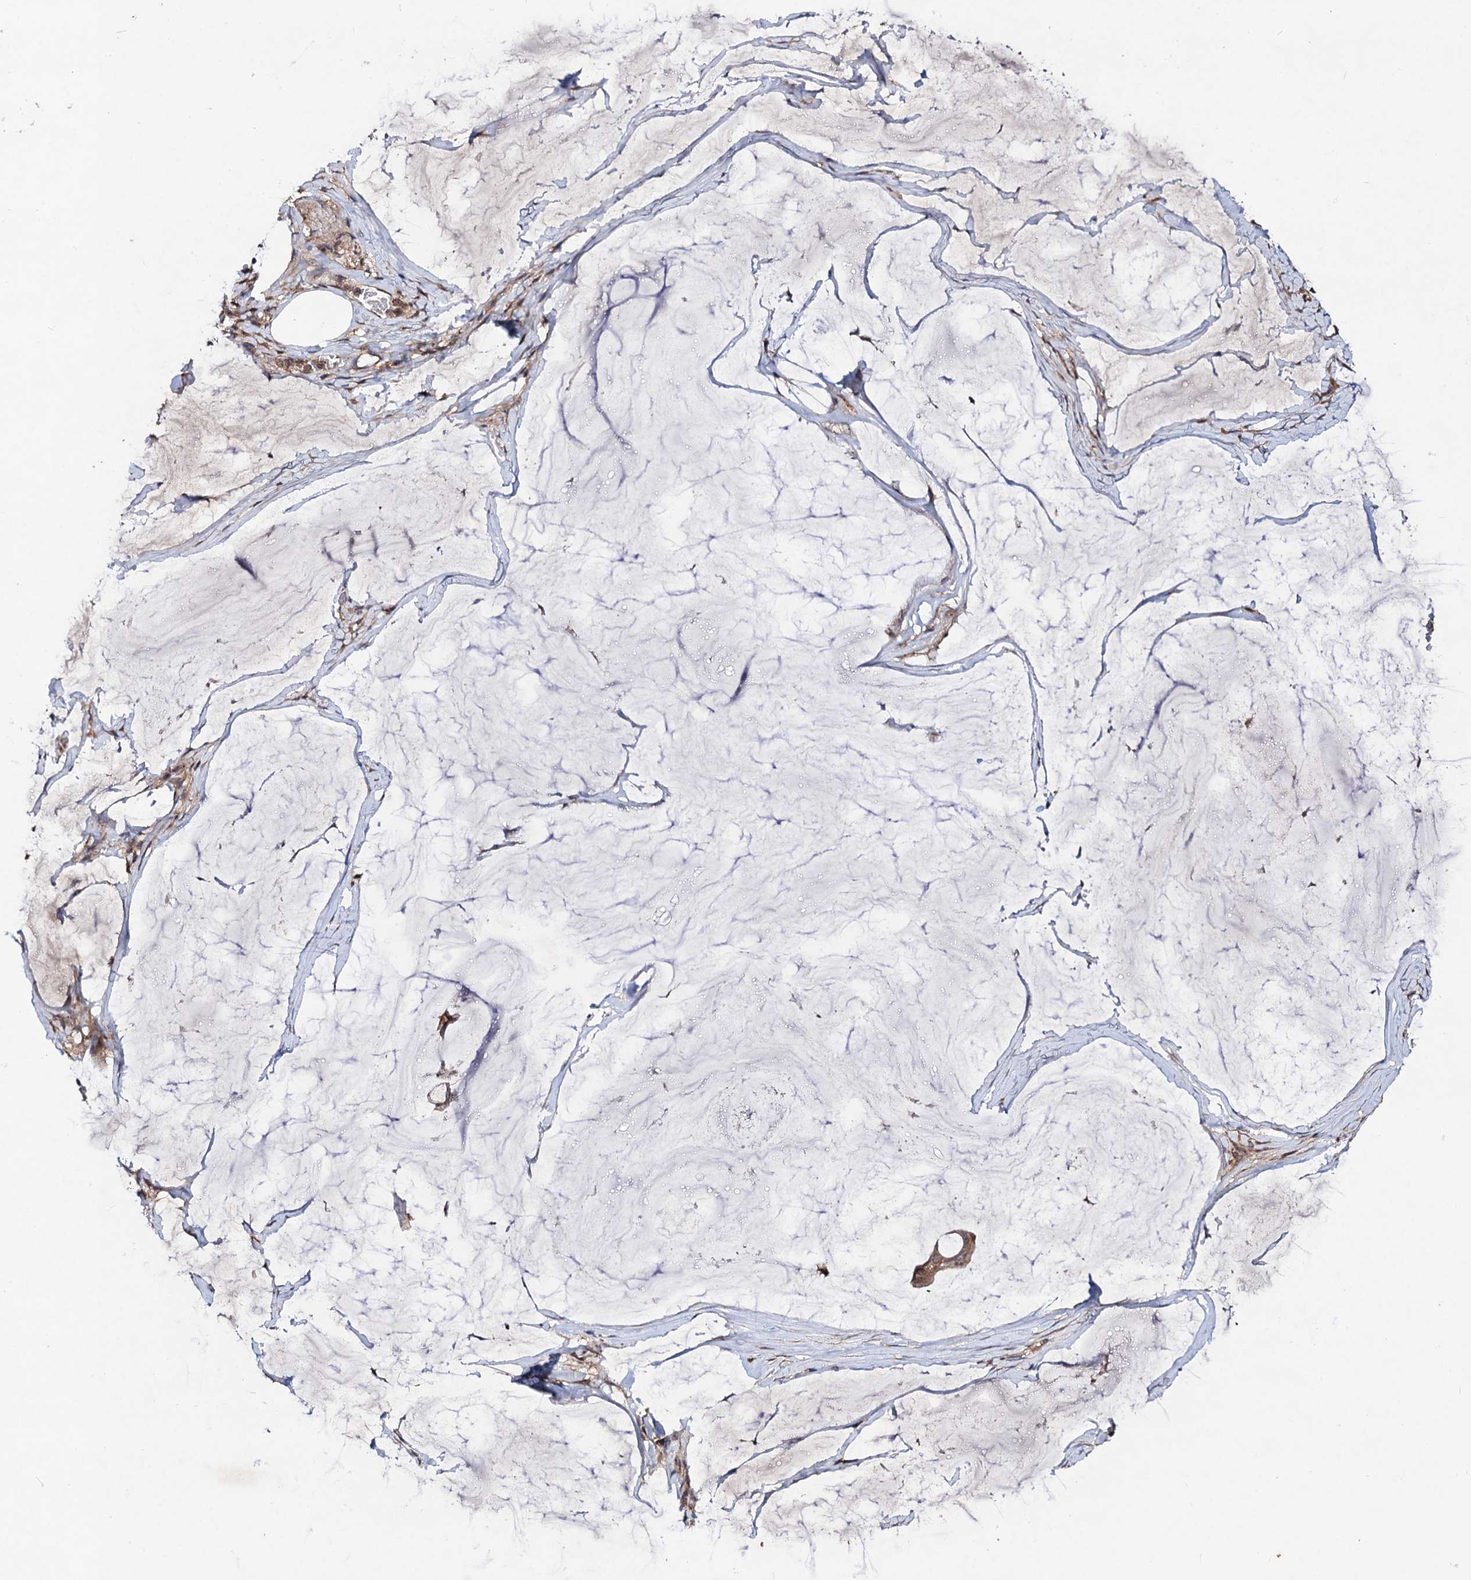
{"staining": {"intensity": "moderate", "quantity": ">75%", "location": "cytoplasmic/membranous"}, "tissue": "ovarian cancer", "cell_type": "Tumor cells", "image_type": "cancer", "snomed": [{"axis": "morphology", "description": "Cystadenocarcinoma, mucinous, NOS"}, {"axis": "topography", "description": "Ovary"}], "caption": "Ovarian cancer (mucinous cystadenocarcinoma) stained with a brown dye reveals moderate cytoplasmic/membranous positive staining in about >75% of tumor cells.", "gene": "KXD1", "patient": {"sex": "female", "age": 73}}